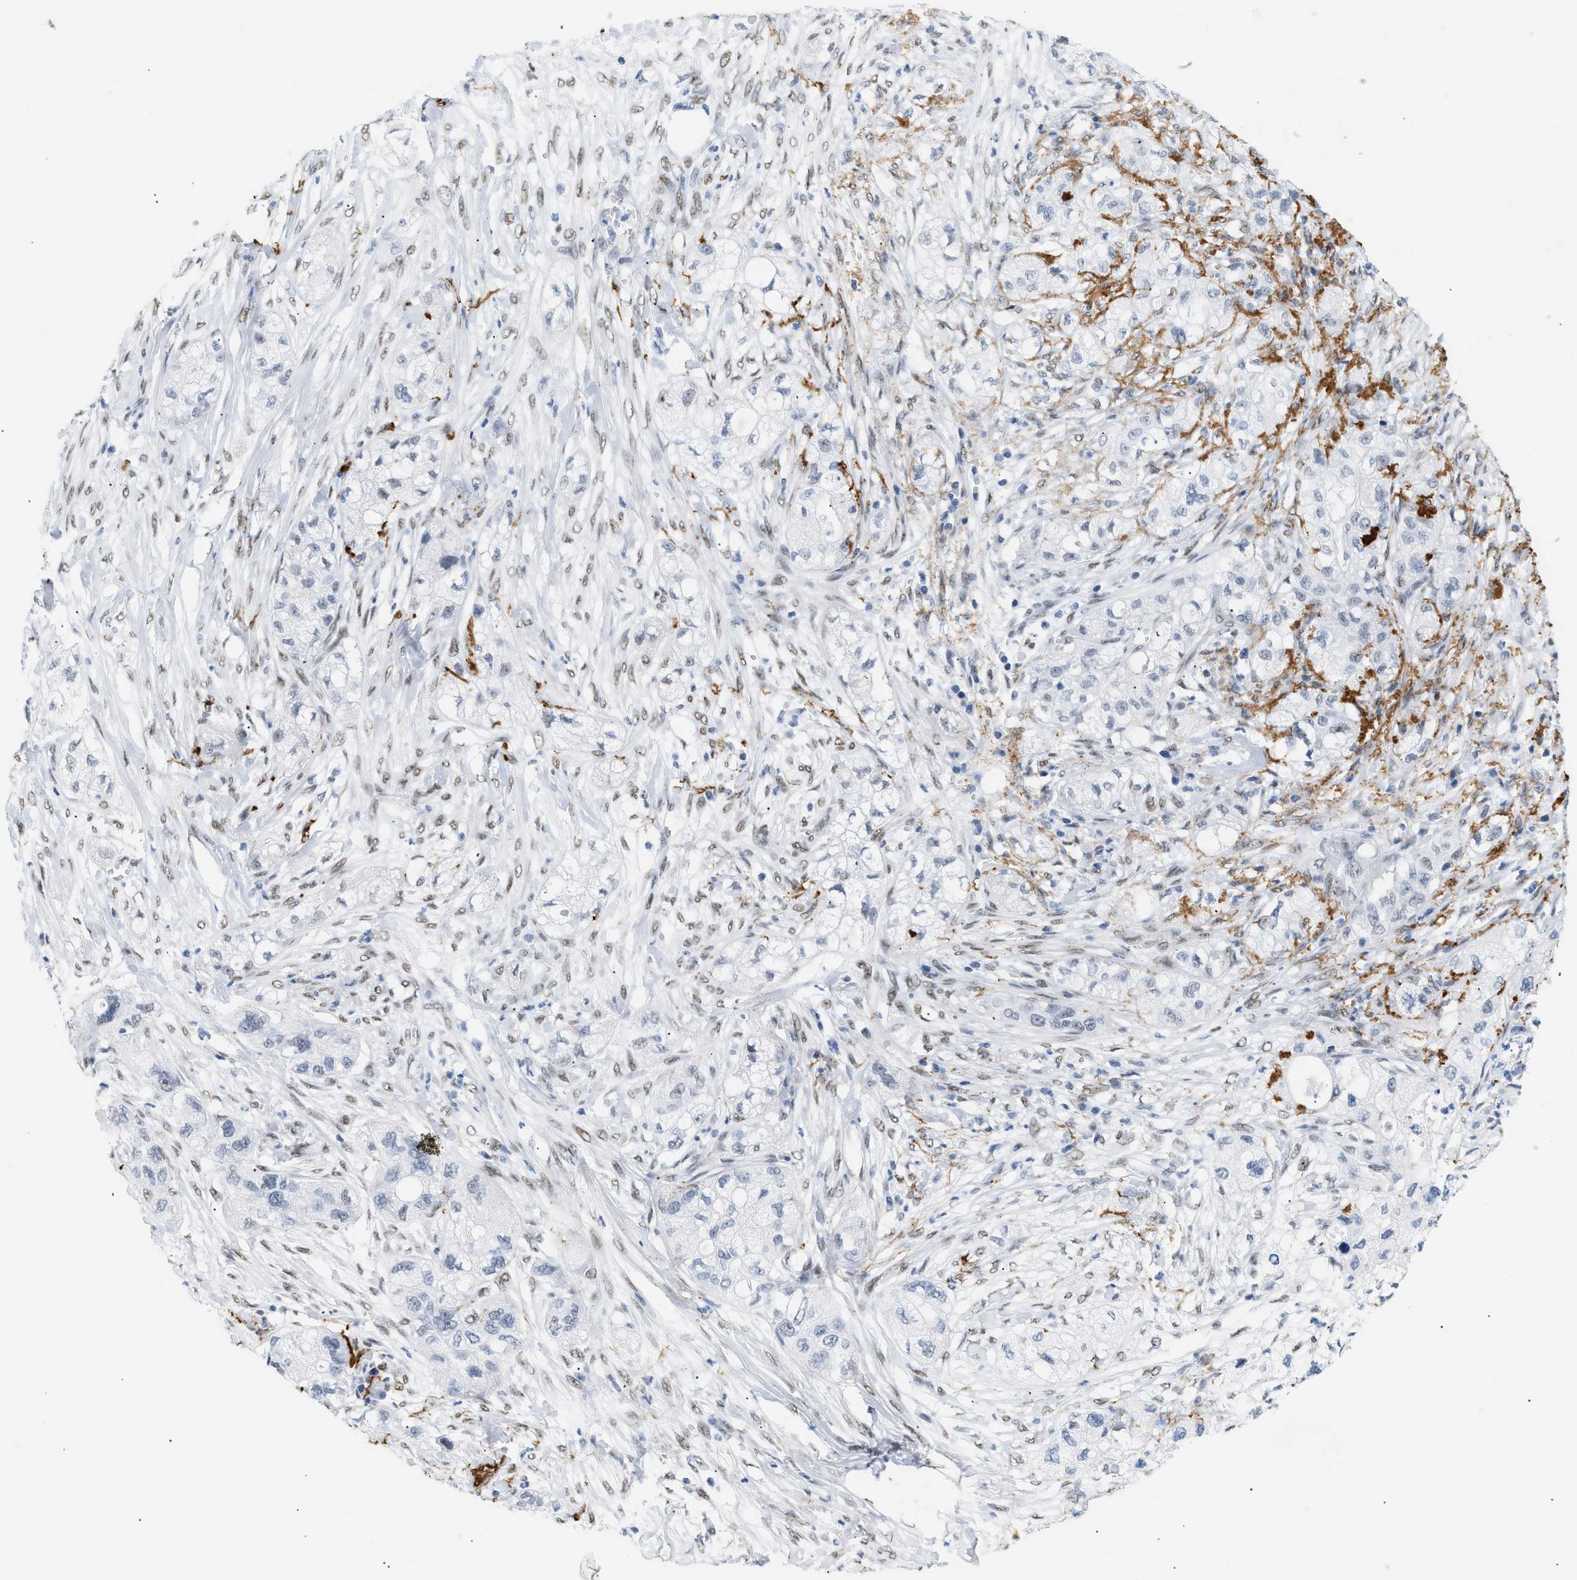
{"staining": {"intensity": "weak", "quantity": "<25%", "location": "nuclear"}, "tissue": "pancreatic cancer", "cell_type": "Tumor cells", "image_type": "cancer", "snomed": [{"axis": "morphology", "description": "Adenocarcinoma, NOS"}, {"axis": "topography", "description": "Pancreas"}], "caption": "Tumor cells show no significant staining in adenocarcinoma (pancreatic).", "gene": "ELN", "patient": {"sex": "female", "age": 78}}